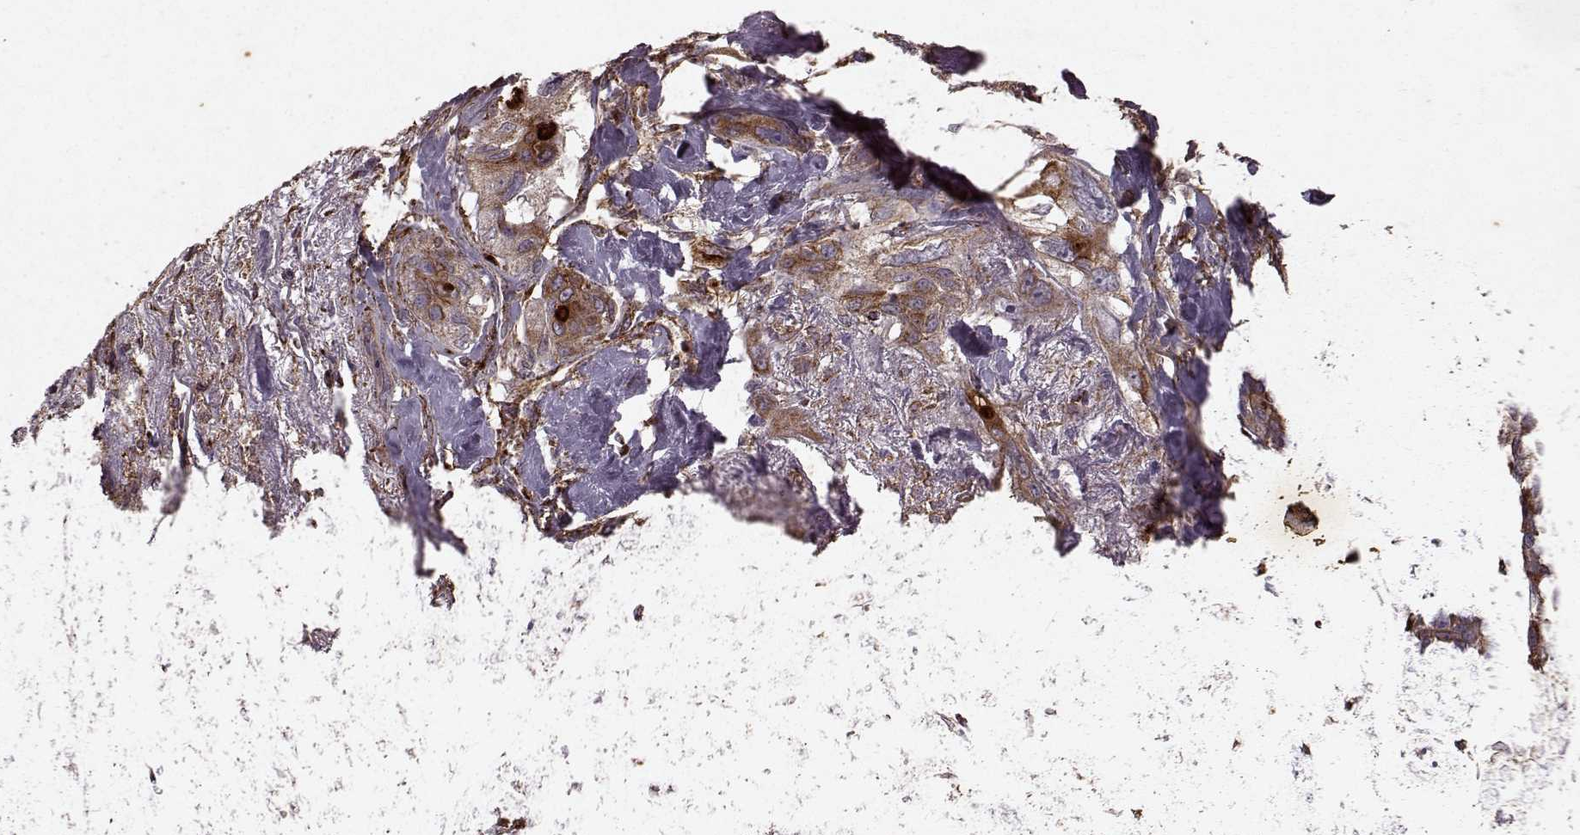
{"staining": {"intensity": "moderate", "quantity": ">75%", "location": "cytoplasmic/membranous"}, "tissue": "lung cancer", "cell_type": "Tumor cells", "image_type": "cancer", "snomed": [{"axis": "morphology", "description": "Squamous cell carcinoma, NOS"}, {"axis": "topography", "description": "Lung"}], "caption": "Immunohistochemistry image of squamous cell carcinoma (lung) stained for a protein (brown), which displays medium levels of moderate cytoplasmic/membranous positivity in approximately >75% of tumor cells.", "gene": "FXN", "patient": {"sex": "female", "age": 70}}